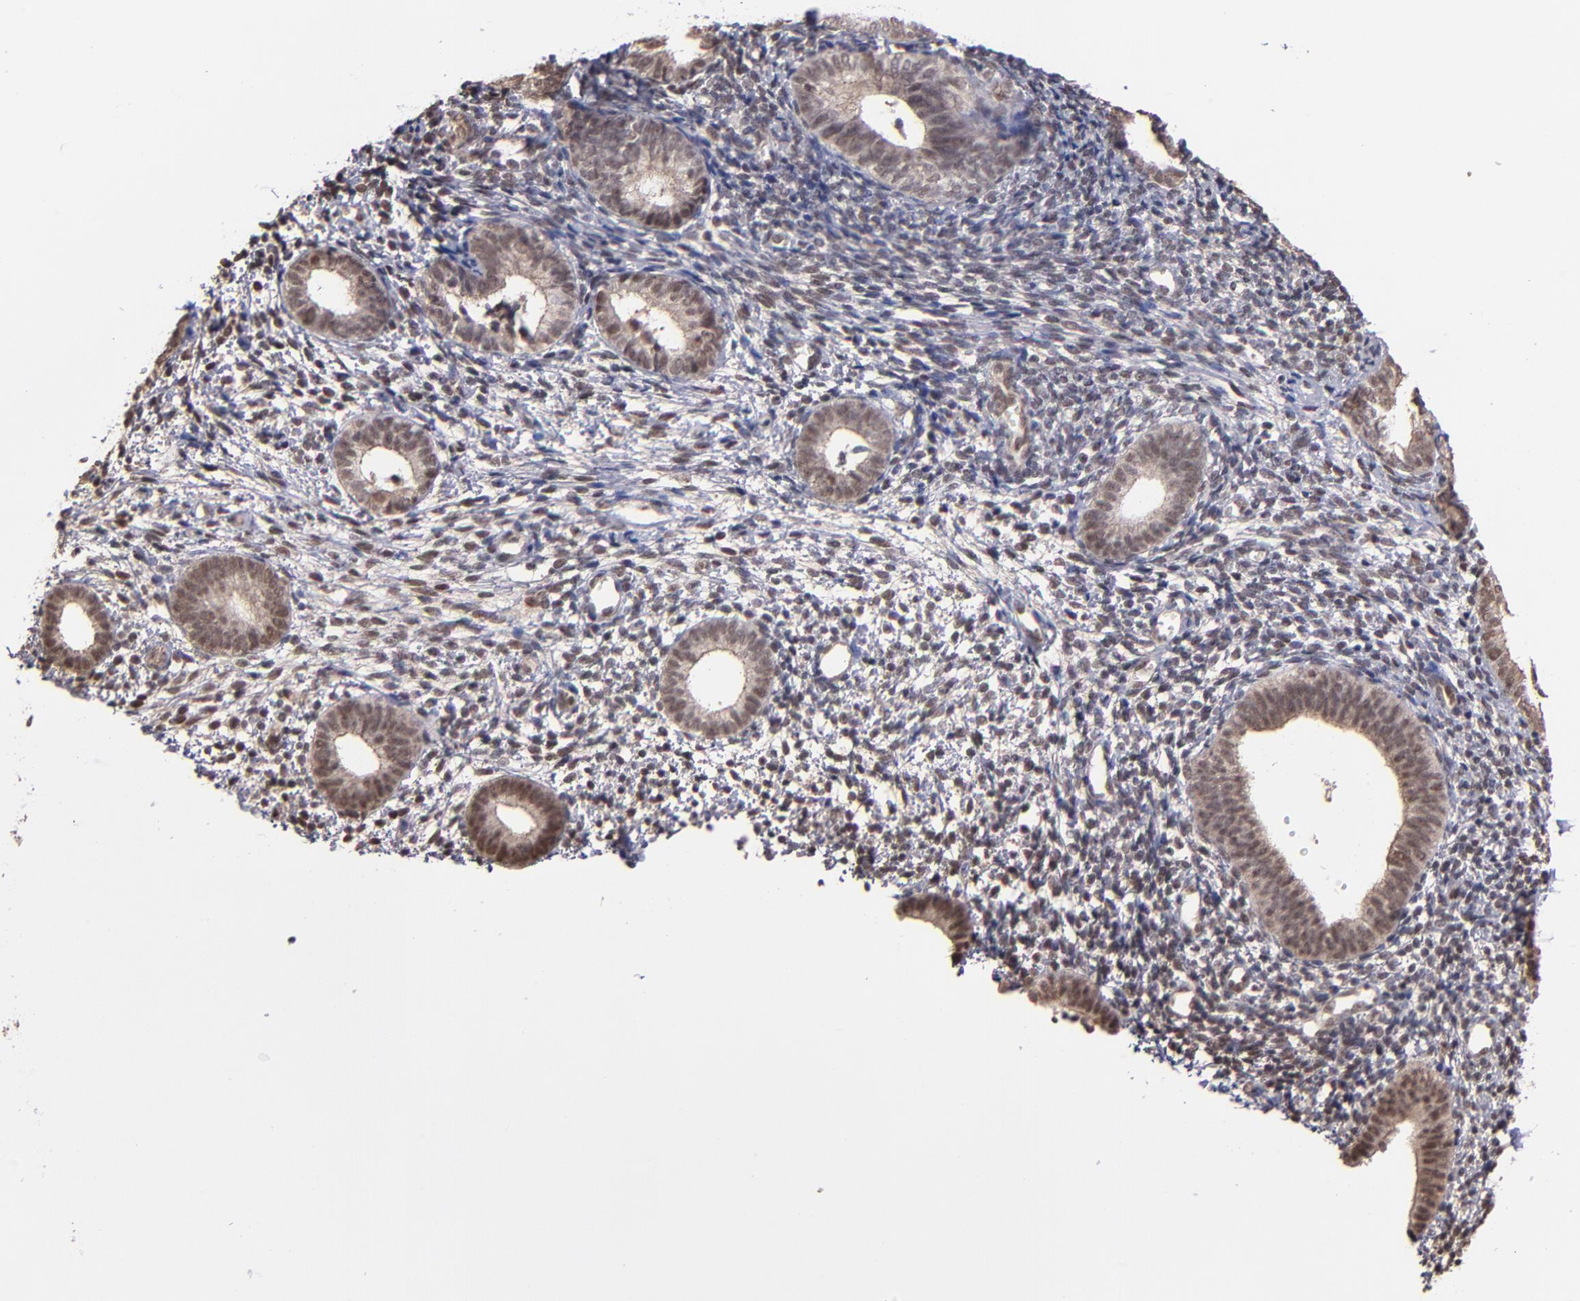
{"staining": {"intensity": "weak", "quantity": "<25%", "location": "nuclear"}, "tissue": "endometrium", "cell_type": "Cells in endometrial stroma", "image_type": "normal", "snomed": [{"axis": "morphology", "description": "Normal tissue, NOS"}, {"axis": "topography", "description": "Smooth muscle"}, {"axis": "topography", "description": "Endometrium"}], "caption": "DAB (3,3'-diaminobenzidine) immunohistochemical staining of benign endometrium shows no significant expression in cells in endometrial stroma.", "gene": "TERF2", "patient": {"sex": "female", "age": 57}}